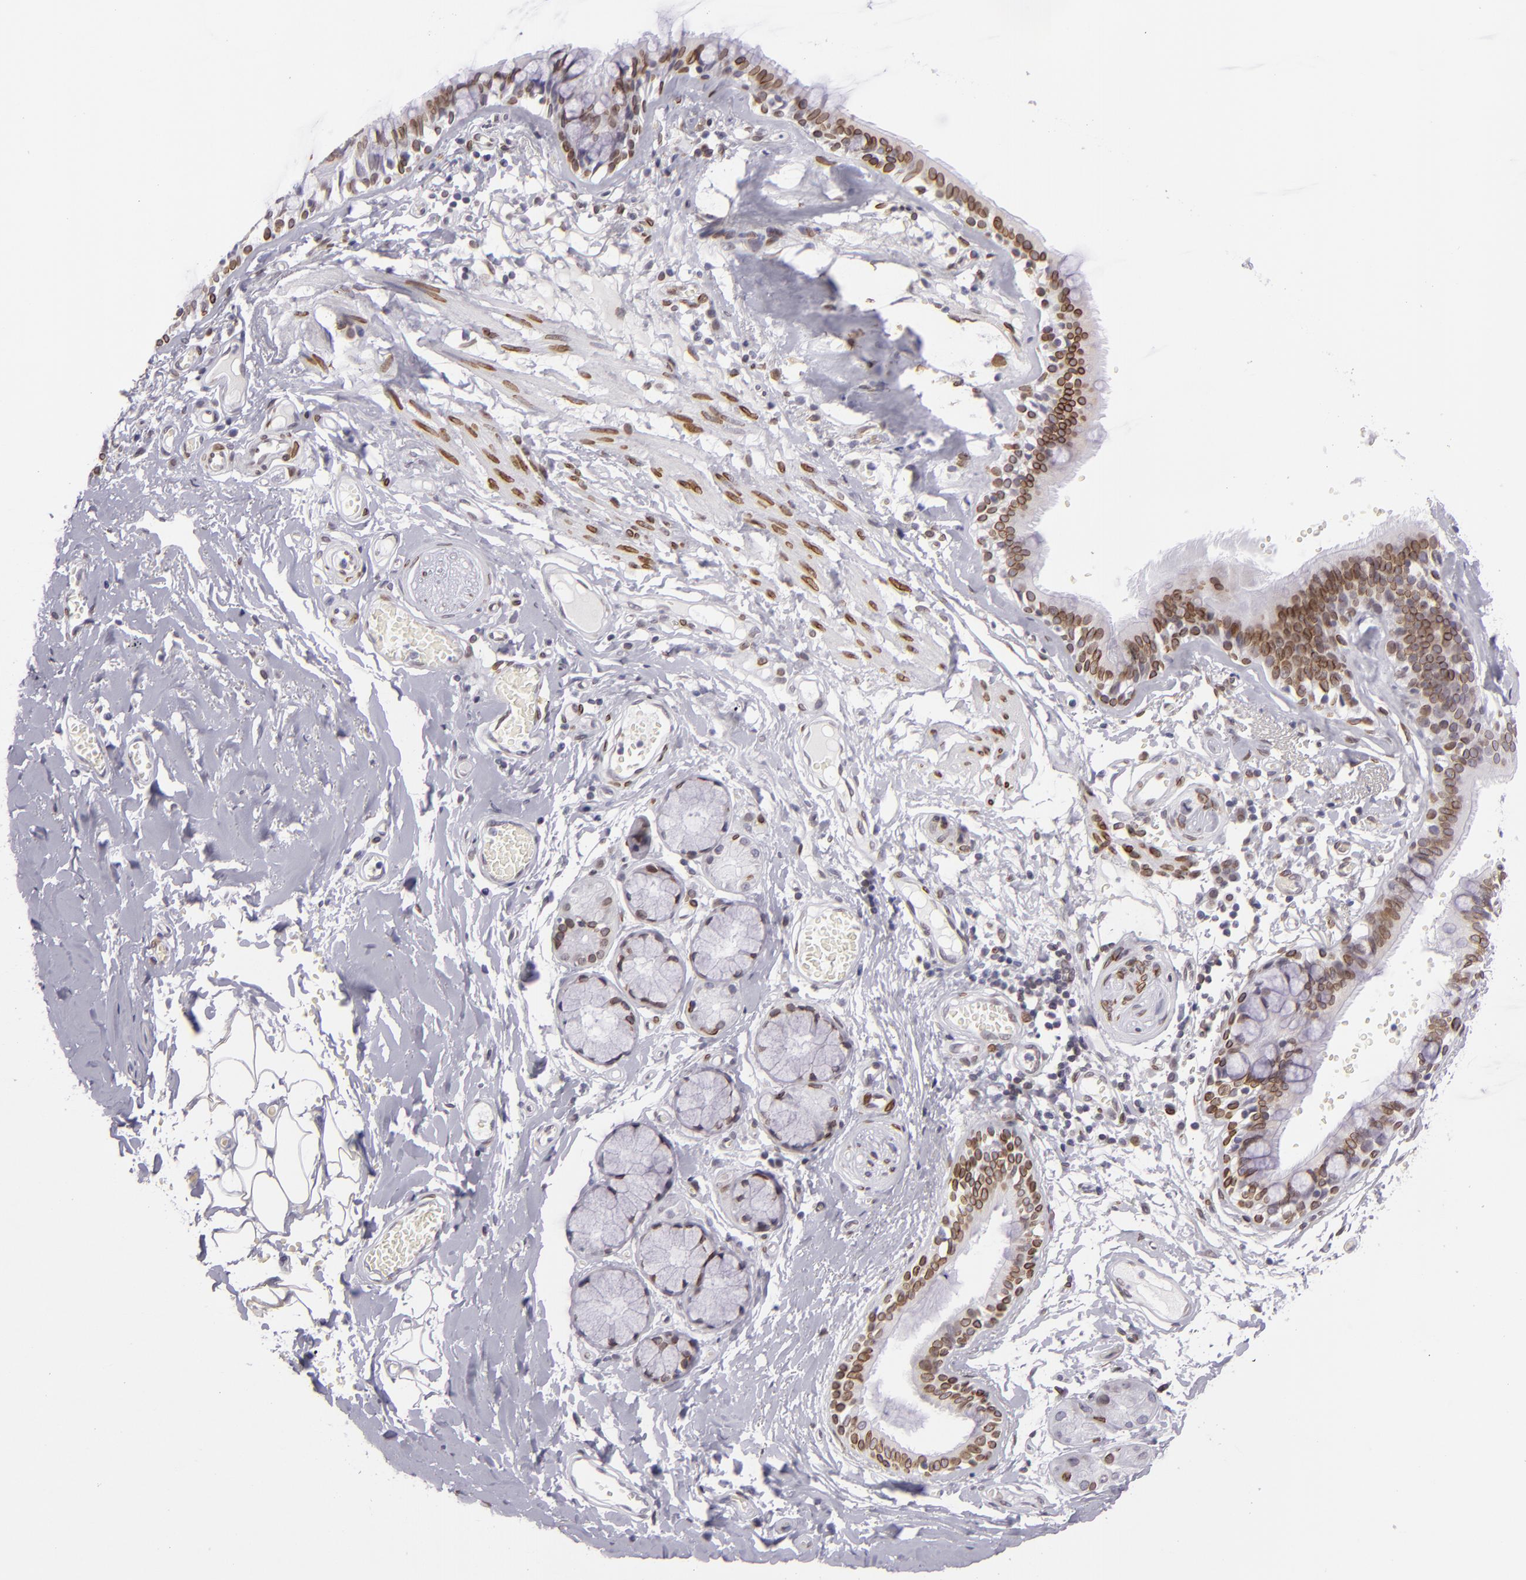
{"staining": {"intensity": "strong", "quantity": ">75%", "location": "nuclear"}, "tissue": "bronchus", "cell_type": "Respiratory epithelial cells", "image_type": "normal", "snomed": [{"axis": "morphology", "description": "Normal tissue, NOS"}, {"axis": "topography", "description": "Bronchus"}, {"axis": "topography", "description": "Lung"}], "caption": "Immunohistochemical staining of normal human bronchus demonstrates >75% levels of strong nuclear protein positivity in about >75% of respiratory epithelial cells.", "gene": "EMD", "patient": {"sex": "female", "age": 56}}